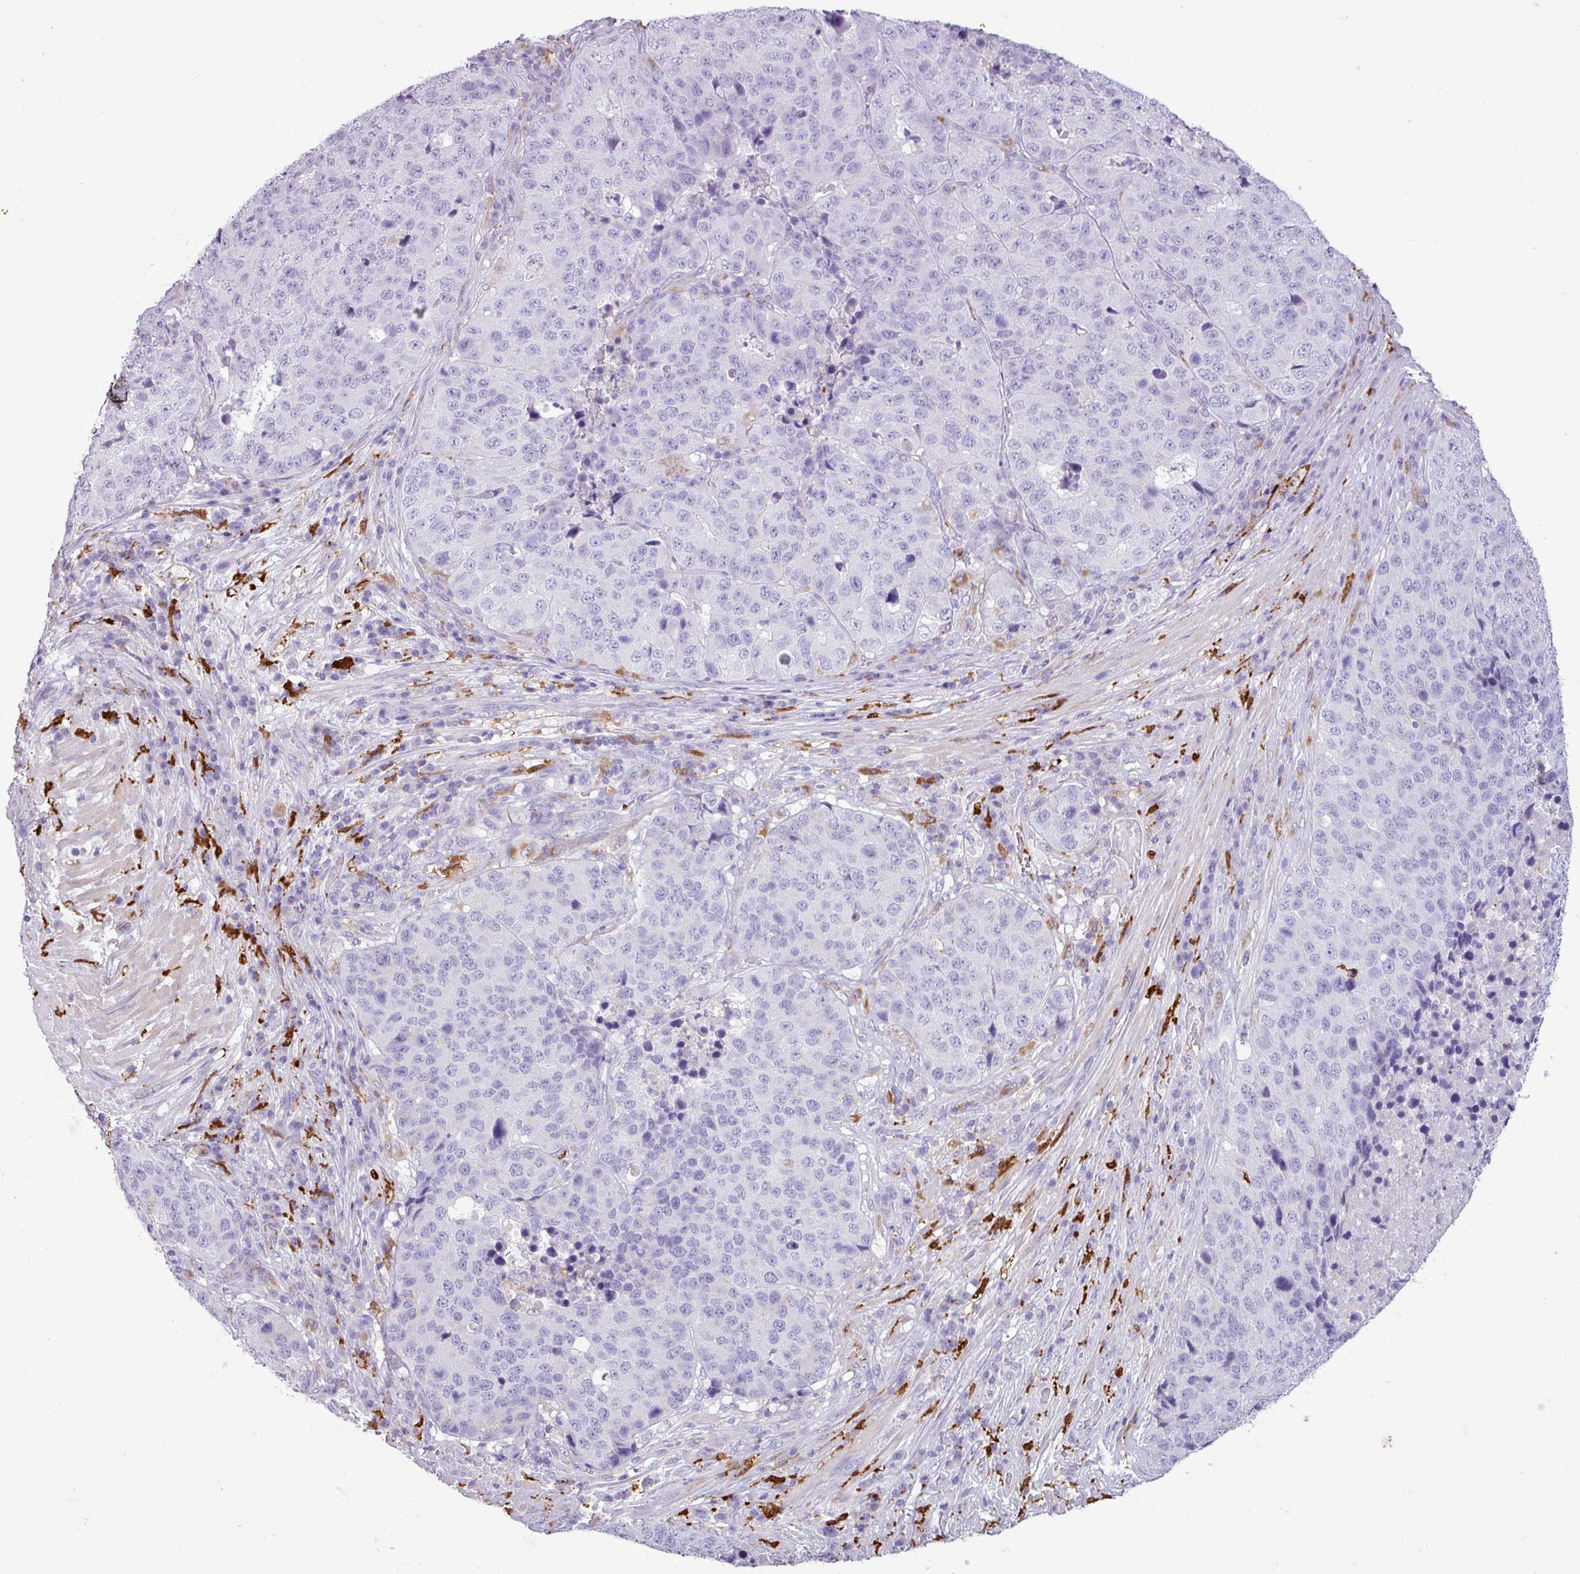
{"staining": {"intensity": "negative", "quantity": "none", "location": "none"}, "tissue": "stomach cancer", "cell_type": "Tumor cells", "image_type": "cancer", "snomed": [{"axis": "morphology", "description": "Adenocarcinoma, NOS"}, {"axis": "topography", "description": "Stomach"}], "caption": "There is no significant expression in tumor cells of stomach adenocarcinoma. (Immunohistochemistry, brightfield microscopy, high magnification).", "gene": "TMEM200C", "patient": {"sex": "male", "age": 71}}